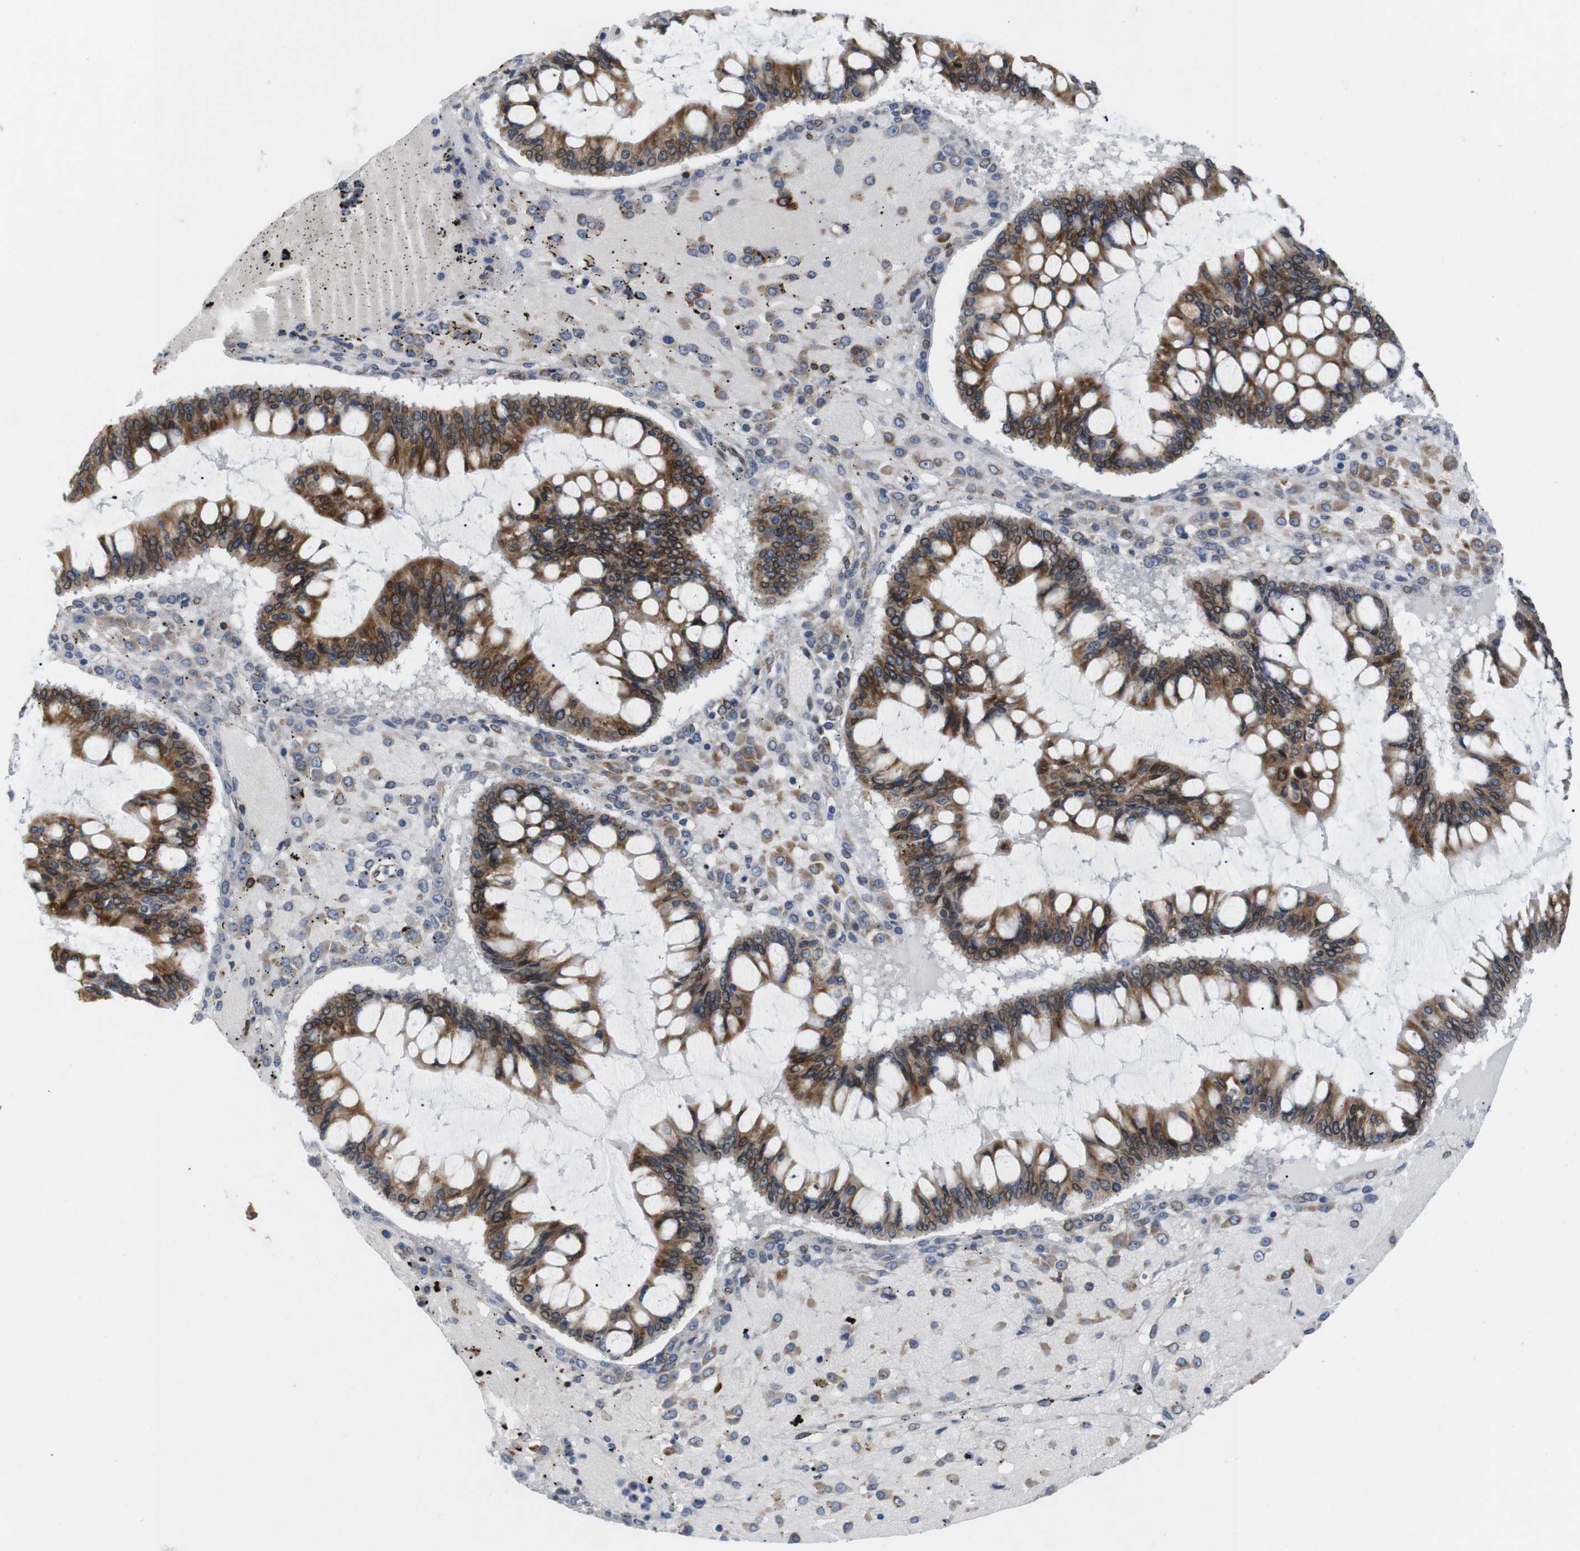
{"staining": {"intensity": "moderate", "quantity": ">75%", "location": "cytoplasmic/membranous"}, "tissue": "ovarian cancer", "cell_type": "Tumor cells", "image_type": "cancer", "snomed": [{"axis": "morphology", "description": "Cystadenocarcinoma, mucinous, NOS"}, {"axis": "topography", "description": "Ovary"}], "caption": "High-magnification brightfield microscopy of mucinous cystadenocarcinoma (ovarian) stained with DAB (3,3'-diaminobenzidine) (brown) and counterstained with hematoxylin (blue). tumor cells exhibit moderate cytoplasmic/membranous staining is seen in approximately>75% of cells. (Stains: DAB in brown, nuclei in blue, Microscopy: brightfield microscopy at high magnification).", "gene": "HACD3", "patient": {"sex": "female", "age": 73}}